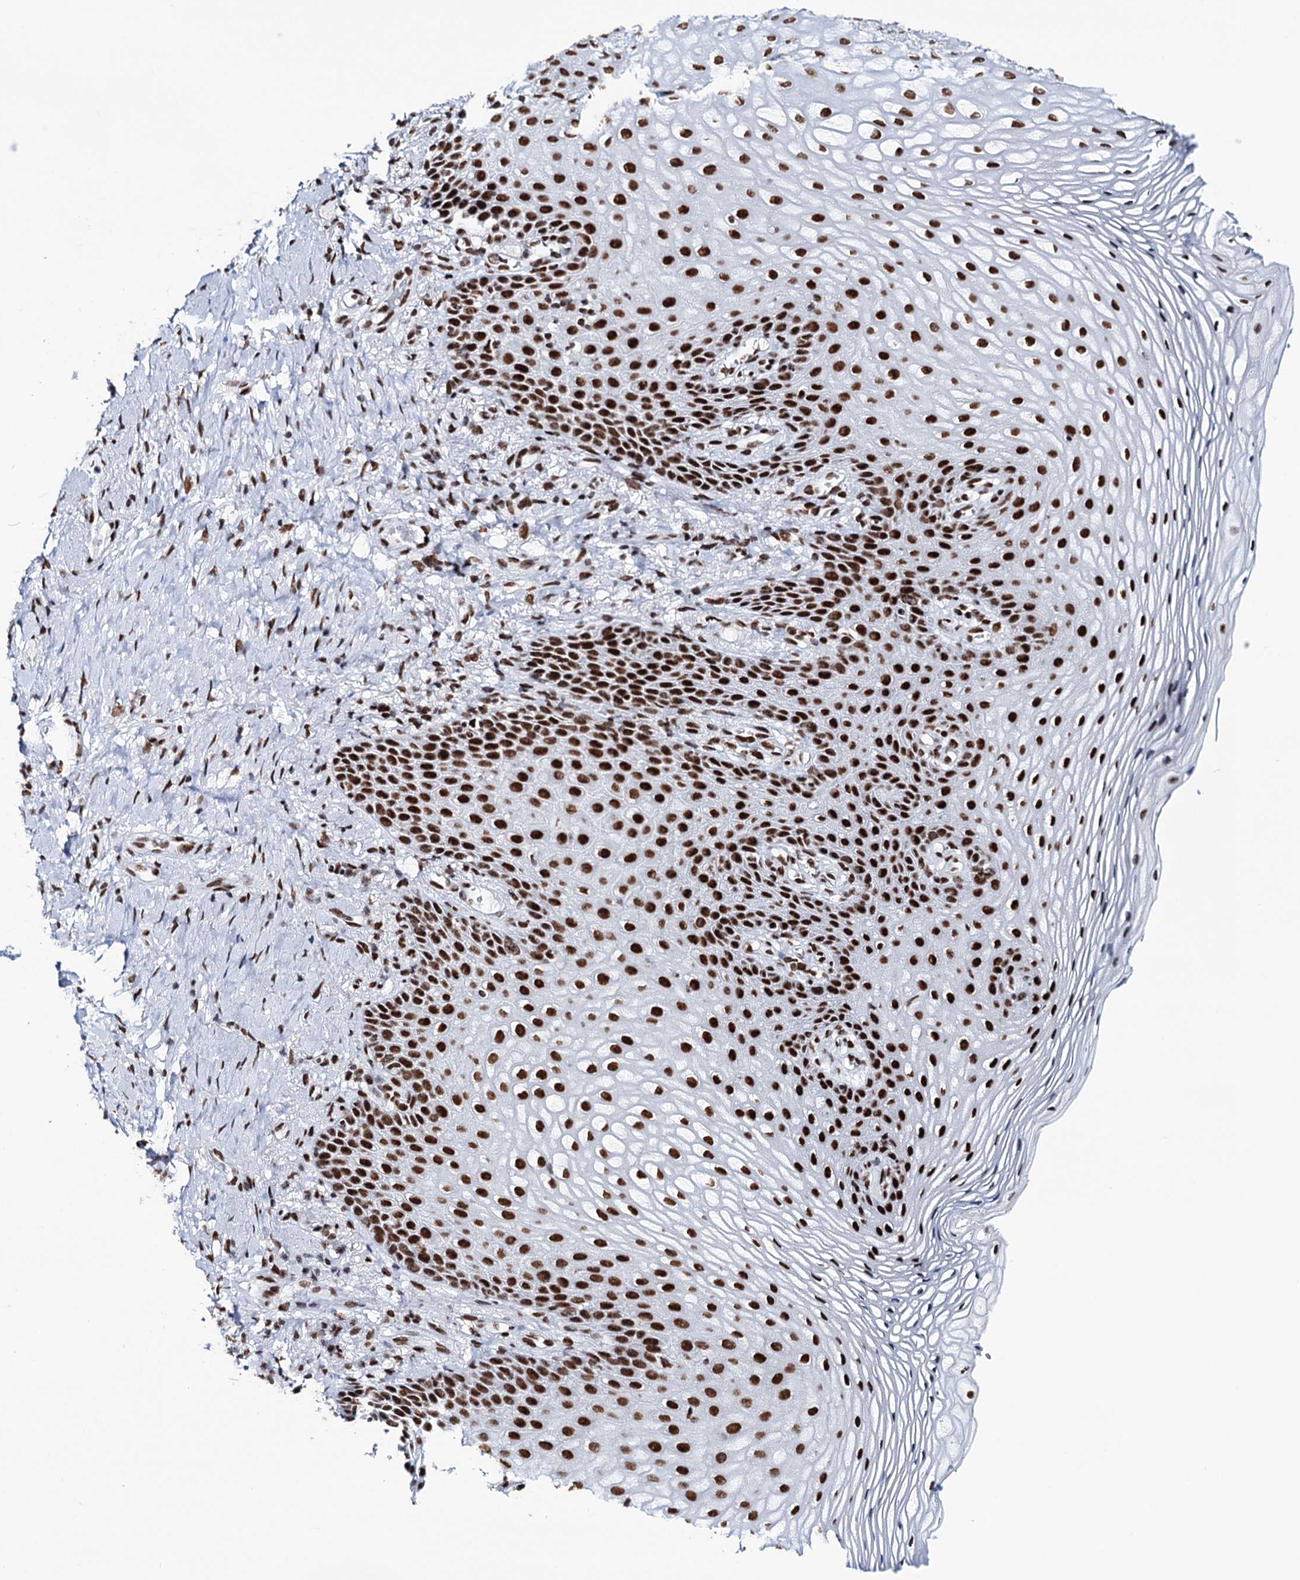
{"staining": {"intensity": "strong", "quantity": ">75%", "location": "nuclear"}, "tissue": "vagina", "cell_type": "Squamous epithelial cells", "image_type": "normal", "snomed": [{"axis": "morphology", "description": "Normal tissue, NOS"}, {"axis": "topography", "description": "Vagina"}], "caption": "Benign vagina displays strong nuclear expression in approximately >75% of squamous epithelial cells, visualized by immunohistochemistry.", "gene": "MATR3", "patient": {"sex": "female", "age": 60}}